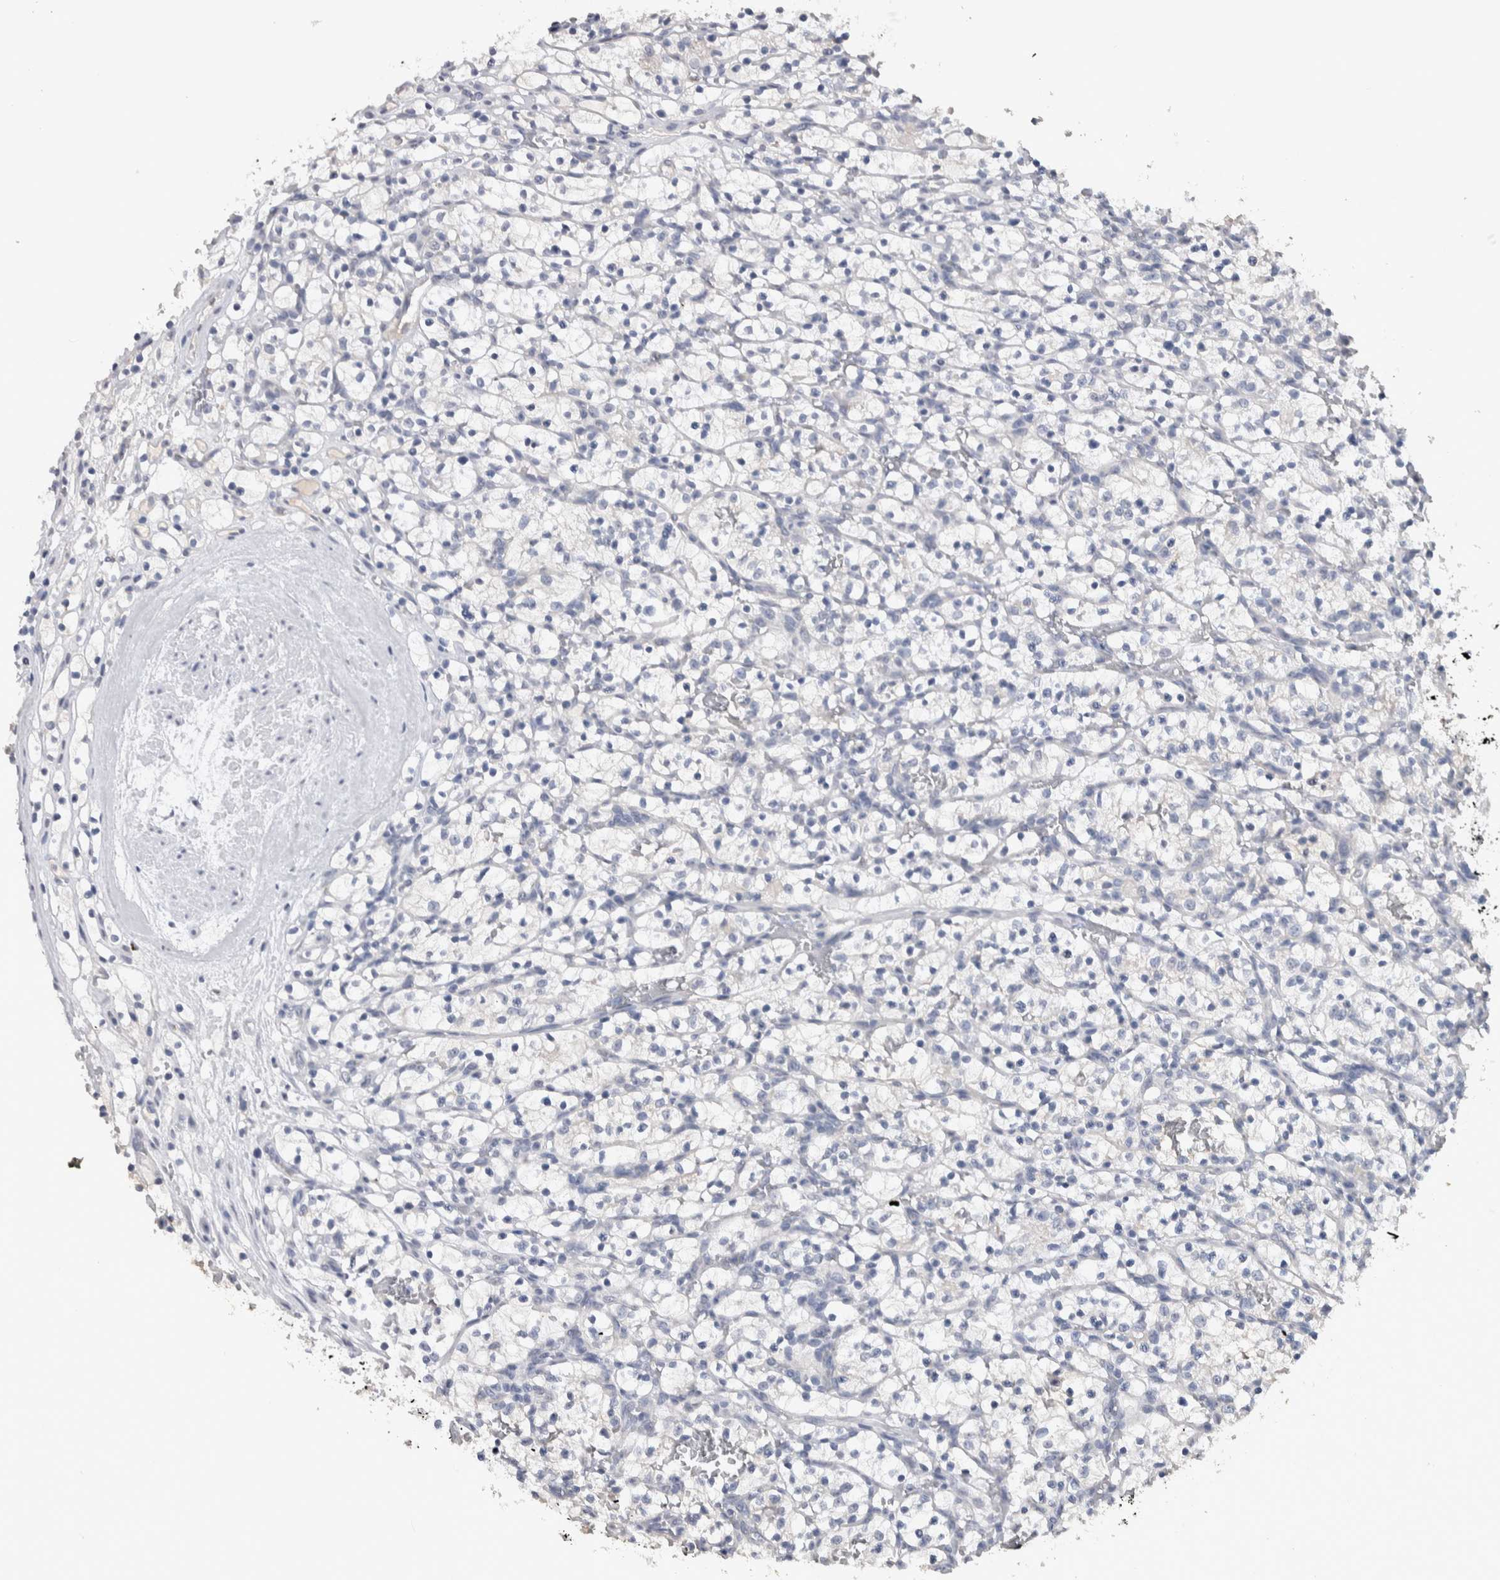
{"staining": {"intensity": "negative", "quantity": "none", "location": "none"}, "tissue": "renal cancer", "cell_type": "Tumor cells", "image_type": "cancer", "snomed": [{"axis": "morphology", "description": "Adenocarcinoma, NOS"}, {"axis": "topography", "description": "Kidney"}], "caption": "Immunohistochemistry (IHC) photomicrograph of neoplastic tissue: human renal adenocarcinoma stained with DAB (3,3'-diaminobenzidine) displays no significant protein staining in tumor cells.", "gene": "TMEM102", "patient": {"sex": "female", "age": 57}}